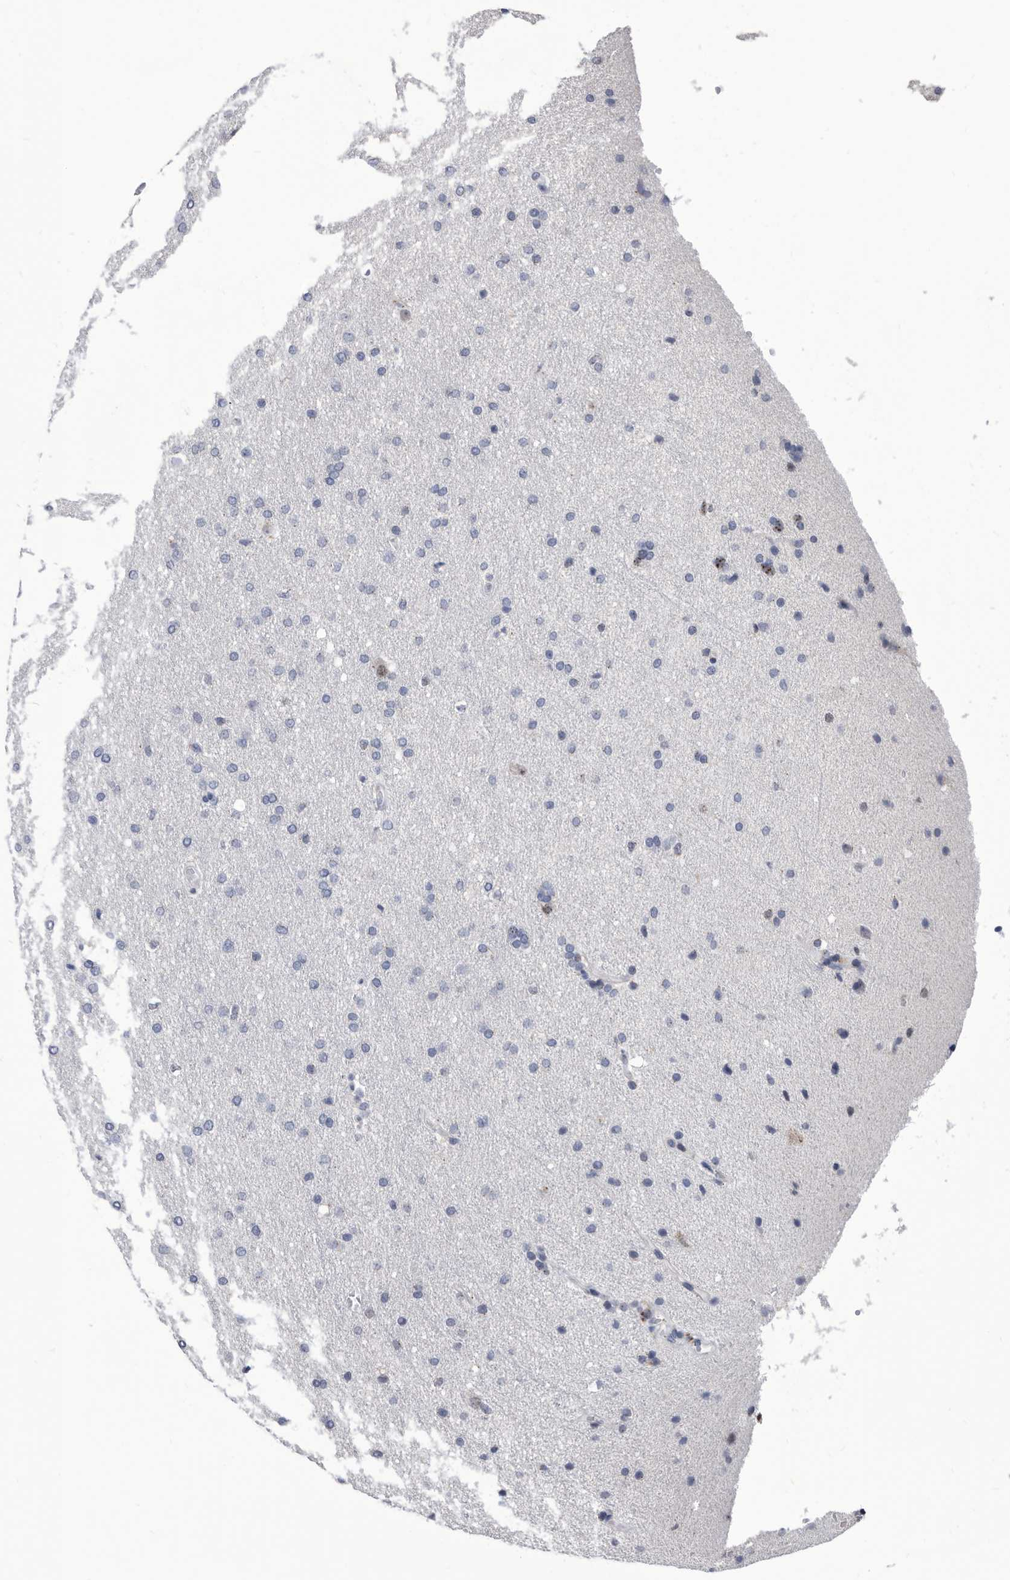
{"staining": {"intensity": "negative", "quantity": "none", "location": "none"}, "tissue": "glioma", "cell_type": "Tumor cells", "image_type": "cancer", "snomed": [{"axis": "morphology", "description": "Glioma, malignant, Low grade"}, {"axis": "topography", "description": "Brain"}], "caption": "IHC photomicrograph of human glioma stained for a protein (brown), which demonstrates no expression in tumor cells.", "gene": "TSTD1", "patient": {"sex": "female", "age": 37}}